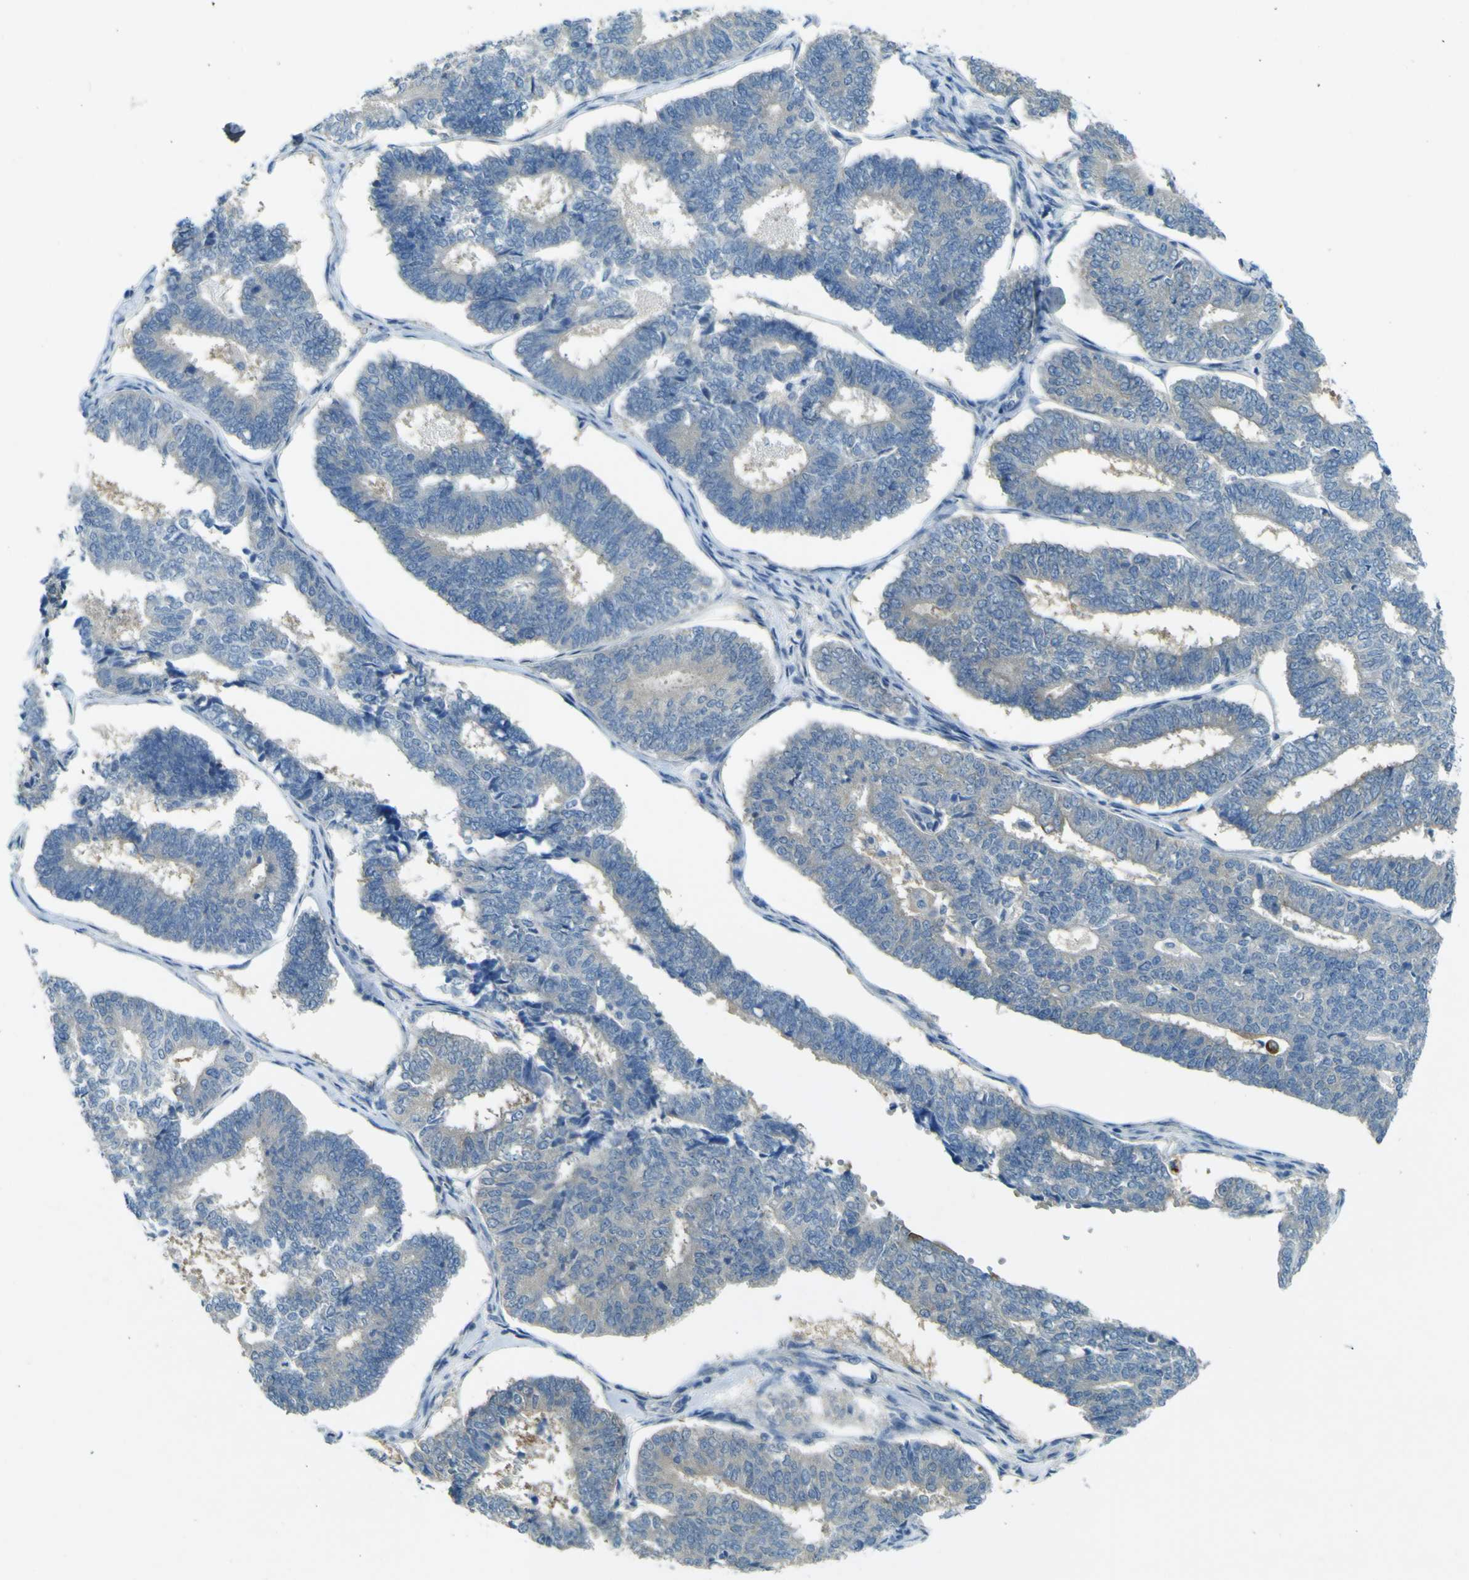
{"staining": {"intensity": "negative", "quantity": "none", "location": "none"}, "tissue": "endometrial cancer", "cell_type": "Tumor cells", "image_type": "cancer", "snomed": [{"axis": "morphology", "description": "Adenocarcinoma, NOS"}, {"axis": "topography", "description": "Endometrium"}], "caption": "The histopathology image exhibits no significant expression in tumor cells of endometrial adenocarcinoma.", "gene": "SORCS1", "patient": {"sex": "female", "age": 70}}